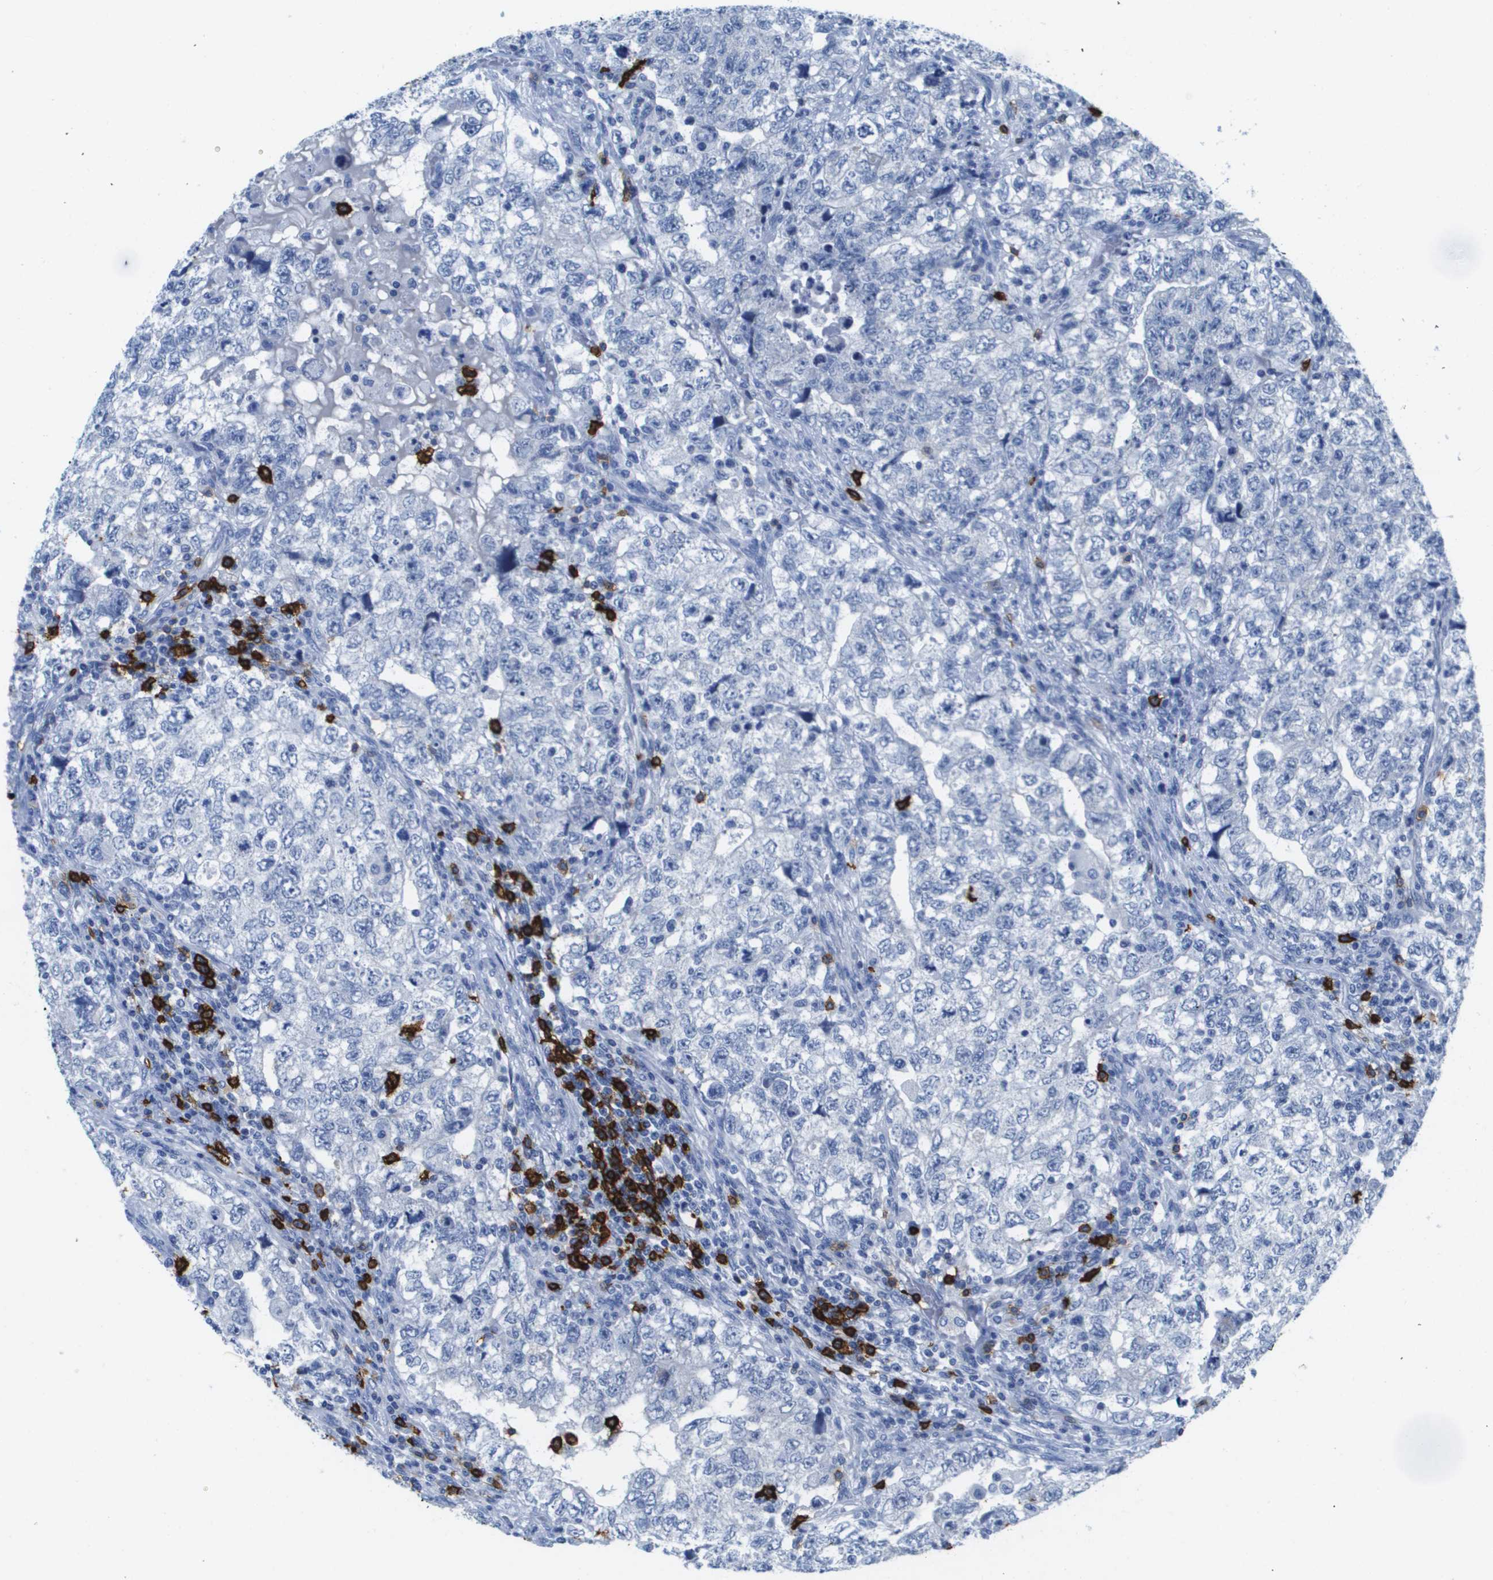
{"staining": {"intensity": "negative", "quantity": "none", "location": "none"}, "tissue": "testis cancer", "cell_type": "Tumor cells", "image_type": "cancer", "snomed": [{"axis": "morphology", "description": "Carcinoma, Embryonal, NOS"}, {"axis": "topography", "description": "Testis"}], "caption": "Histopathology image shows no protein positivity in tumor cells of embryonal carcinoma (testis) tissue. (DAB (3,3'-diaminobenzidine) IHC, high magnification).", "gene": "MS4A1", "patient": {"sex": "male", "age": 36}}